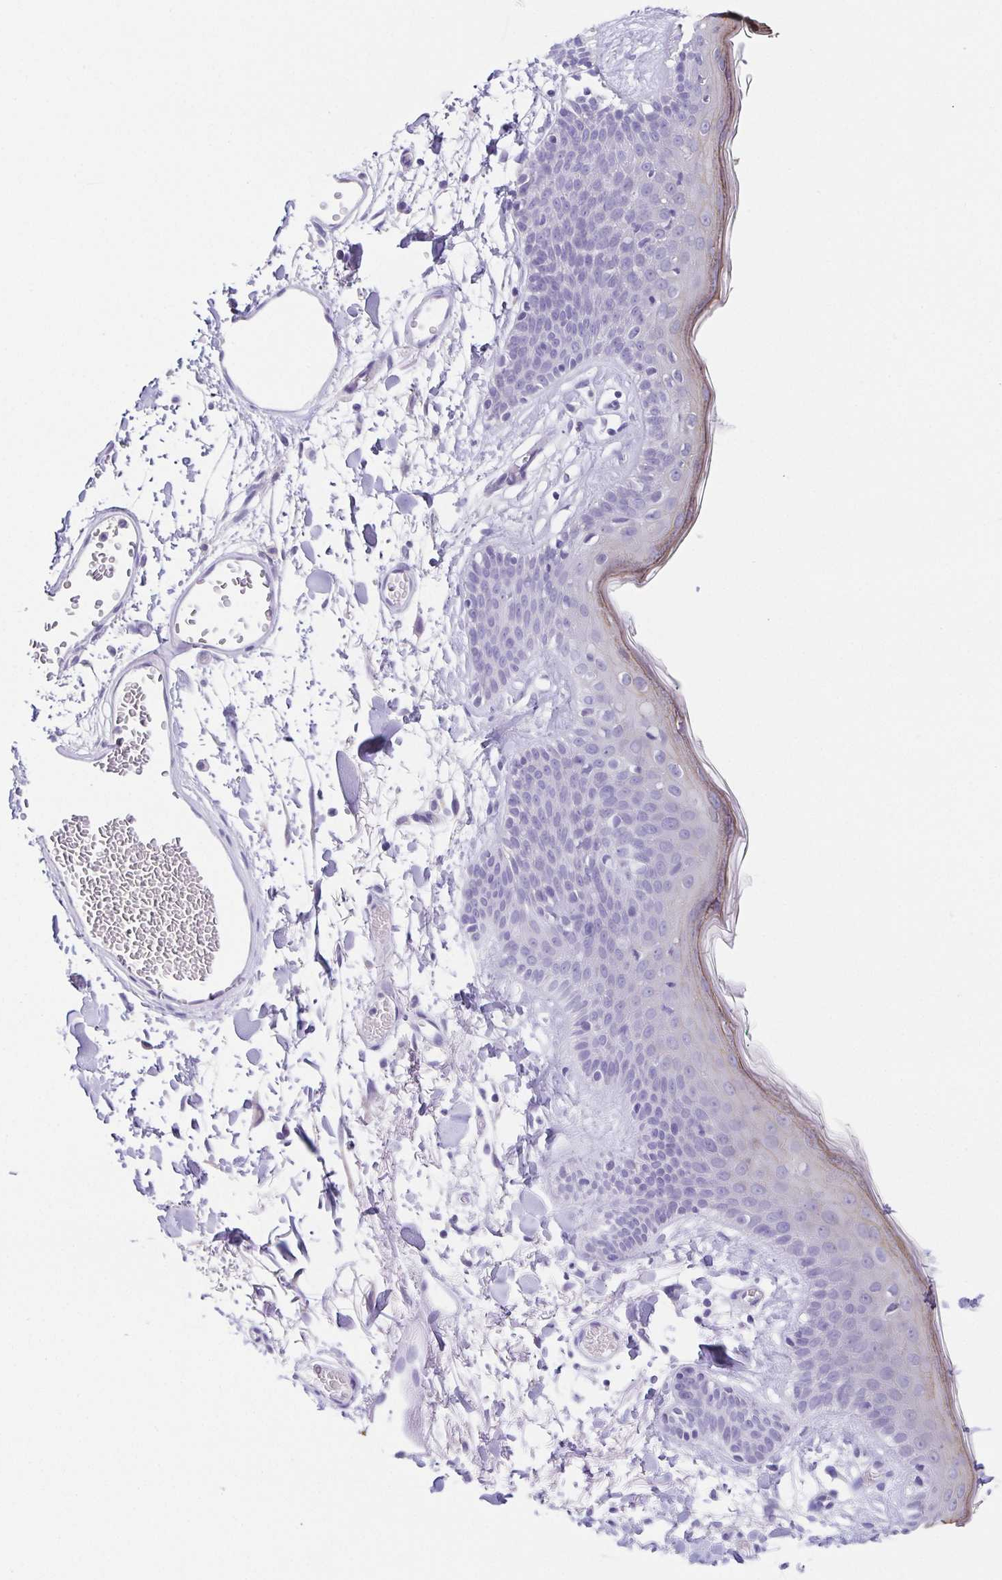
{"staining": {"intensity": "negative", "quantity": "none", "location": "none"}, "tissue": "skin", "cell_type": "Fibroblasts", "image_type": "normal", "snomed": [{"axis": "morphology", "description": "Normal tissue, NOS"}, {"axis": "topography", "description": "Skin"}], "caption": "DAB immunohistochemical staining of unremarkable skin shows no significant staining in fibroblasts. The staining is performed using DAB brown chromogen with nuclei counter-stained in using hematoxylin.", "gene": "HAPLN2", "patient": {"sex": "male", "age": 79}}